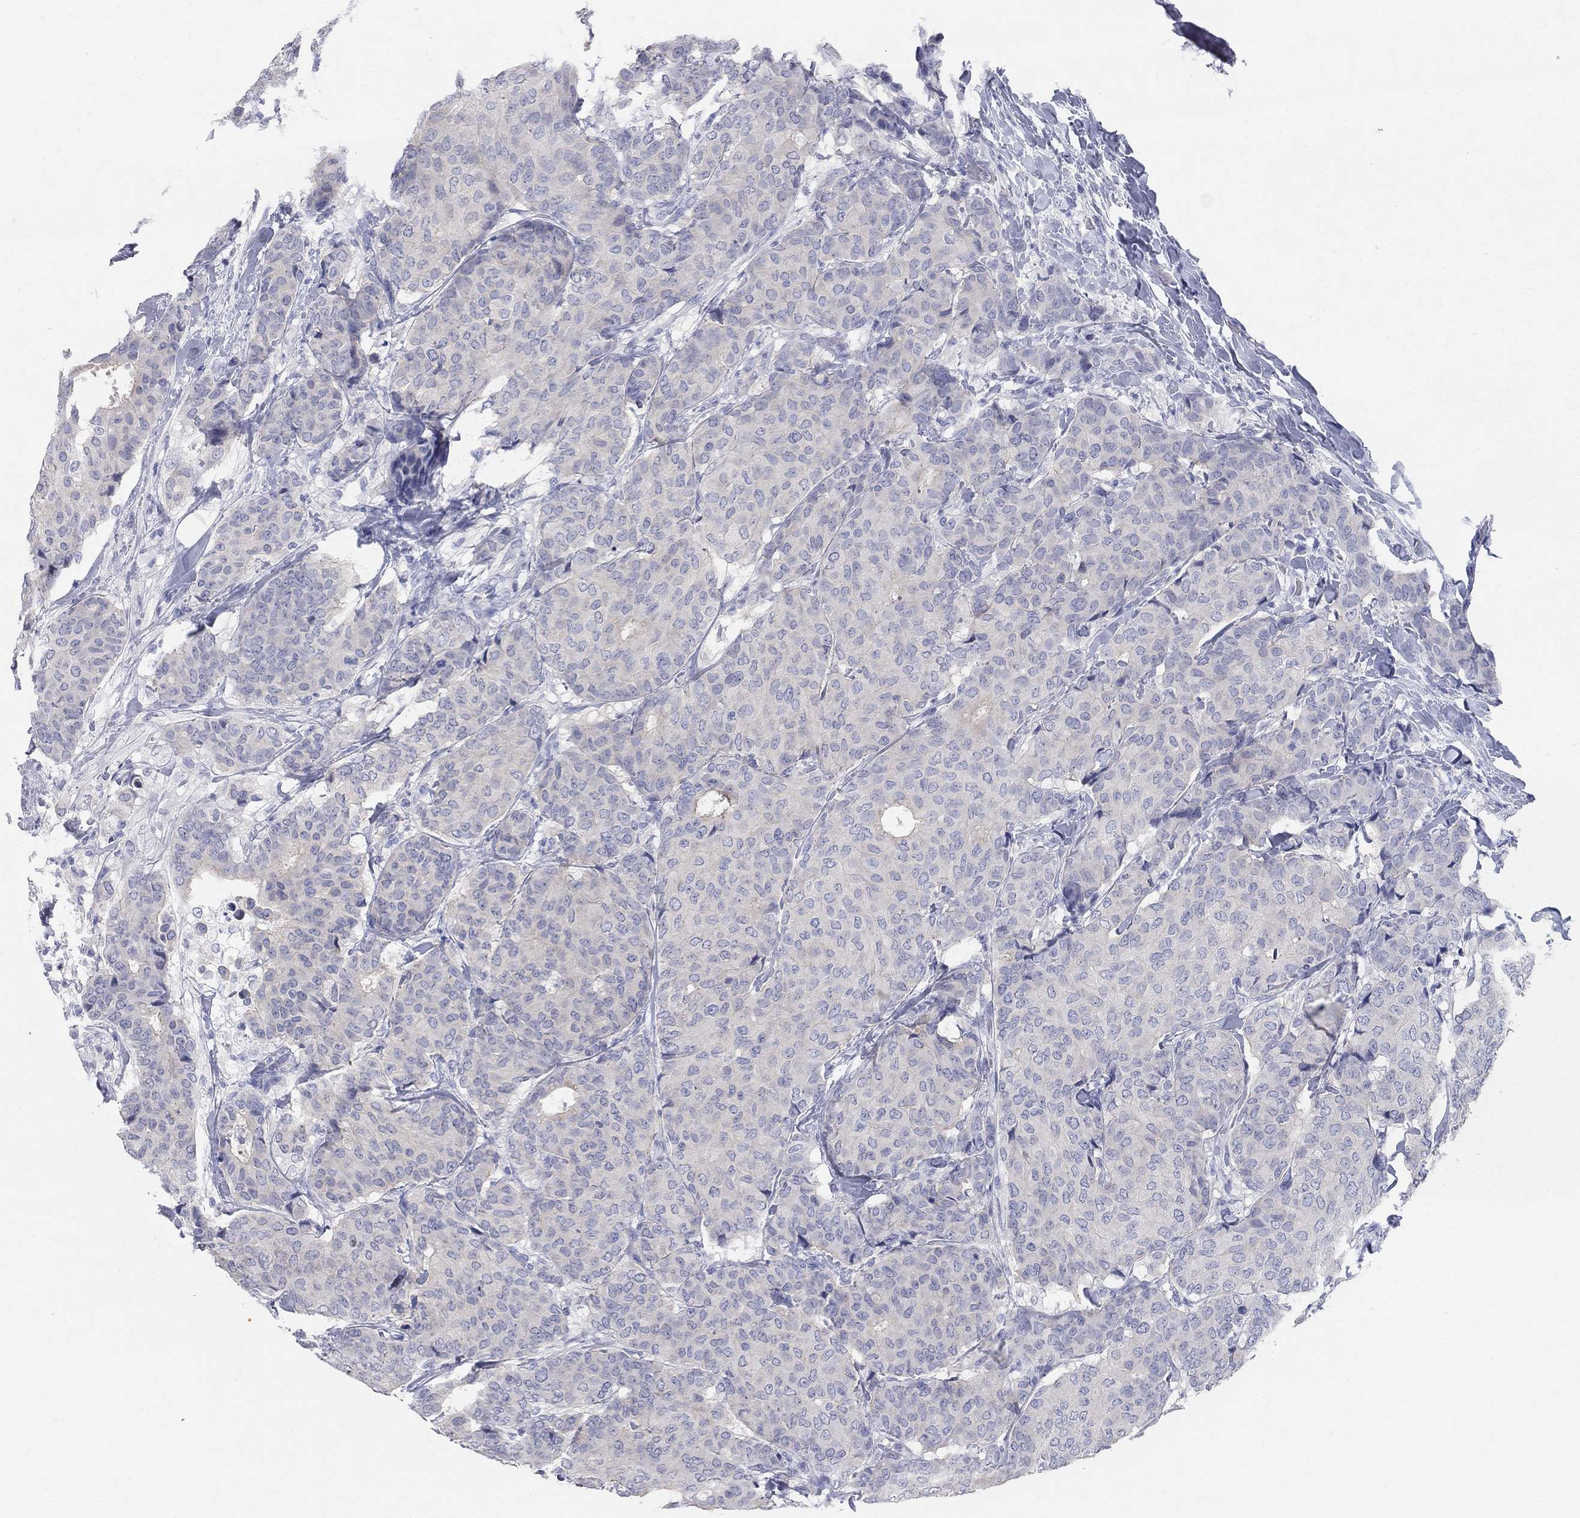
{"staining": {"intensity": "negative", "quantity": "none", "location": "none"}, "tissue": "breast cancer", "cell_type": "Tumor cells", "image_type": "cancer", "snomed": [{"axis": "morphology", "description": "Duct carcinoma"}, {"axis": "topography", "description": "Breast"}], "caption": "High power microscopy photomicrograph of an immunohistochemistry micrograph of breast intraductal carcinoma, revealing no significant staining in tumor cells.", "gene": "AOX1", "patient": {"sex": "female", "age": 75}}